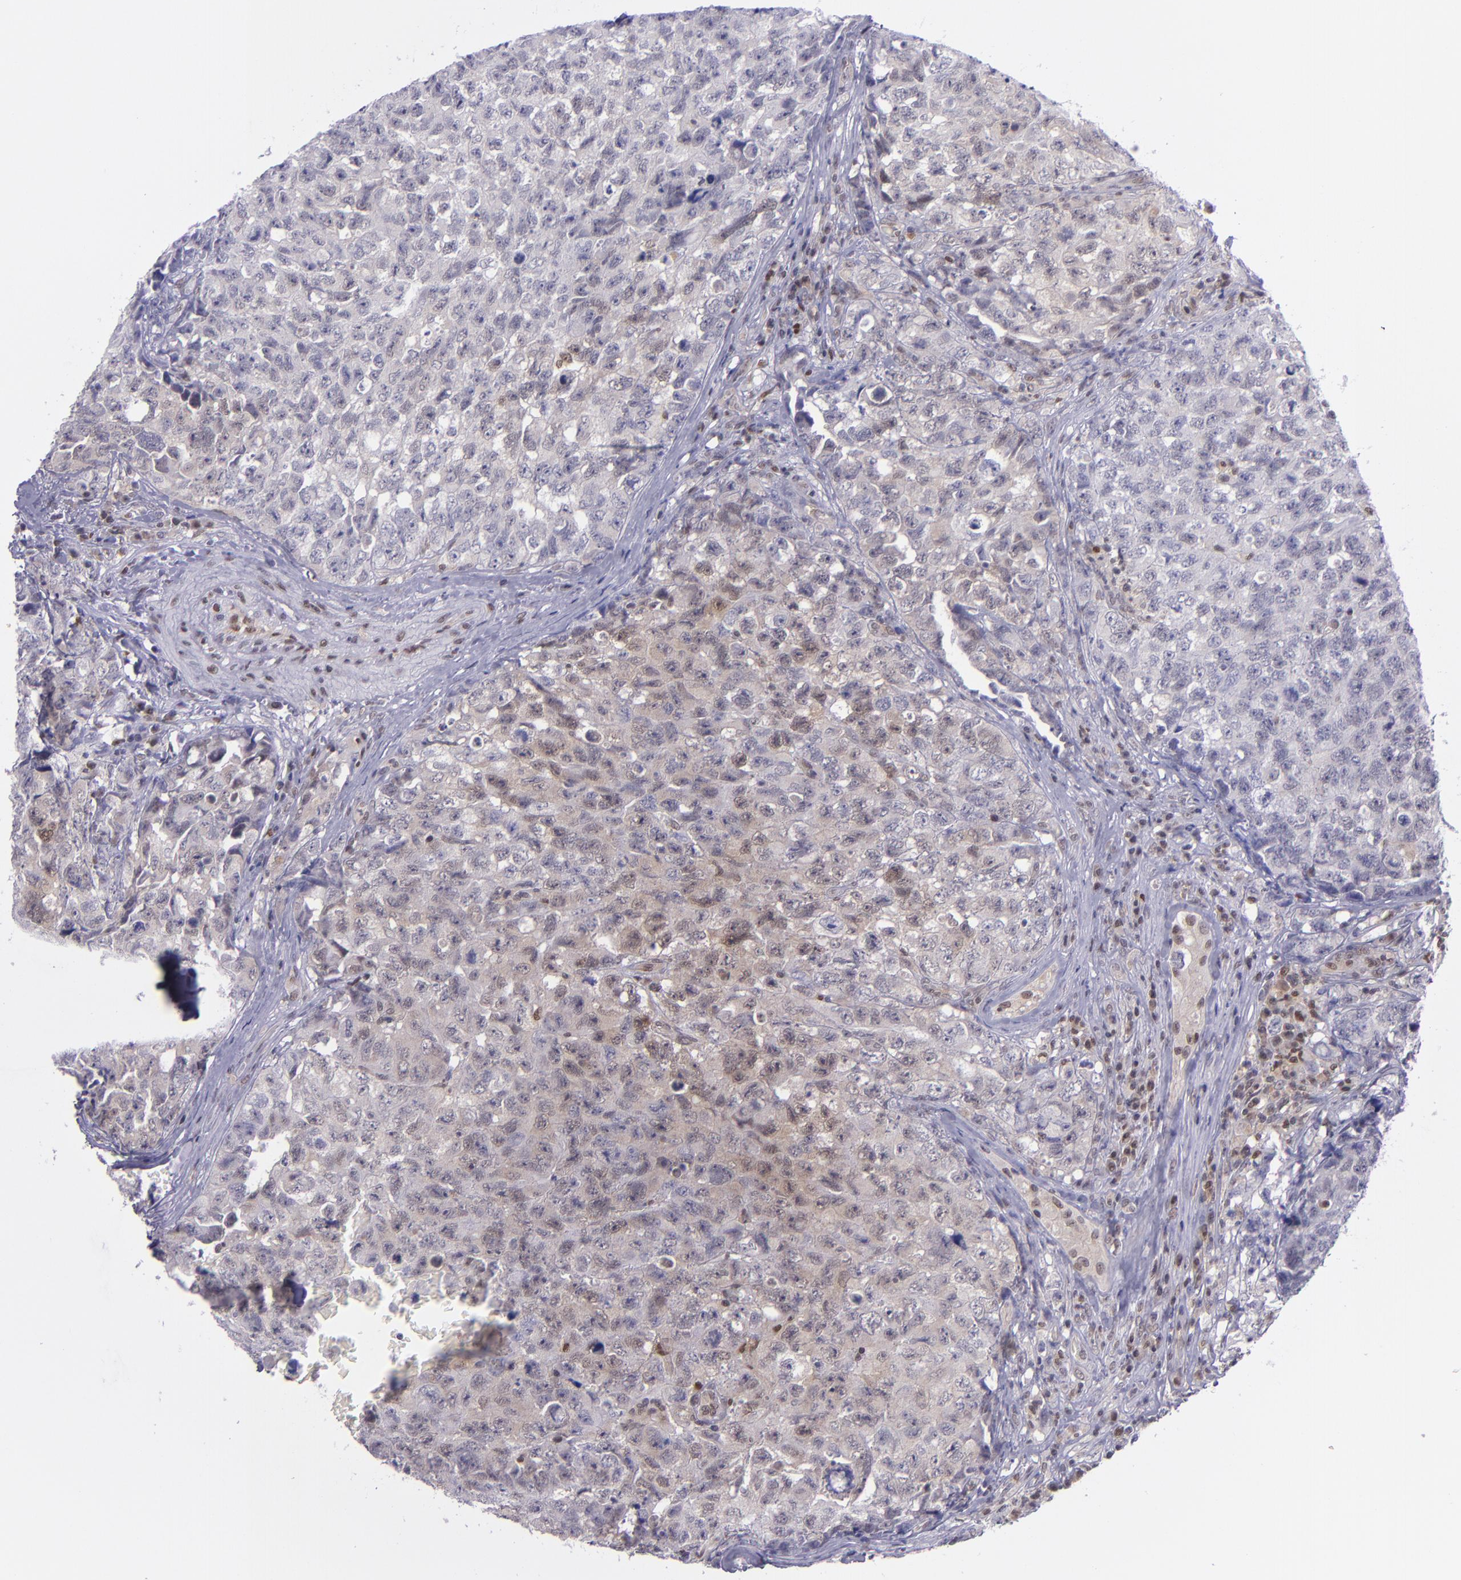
{"staining": {"intensity": "weak", "quantity": "25%-75%", "location": "cytoplasmic/membranous"}, "tissue": "testis cancer", "cell_type": "Tumor cells", "image_type": "cancer", "snomed": [{"axis": "morphology", "description": "Carcinoma, Embryonal, NOS"}, {"axis": "topography", "description": "Testis"}], "caption": "The photomicrograph demonstrates staining of embryonal carcinoma (testis), revealing weak cytoplasmic/membranous protein expression (brown color) within tumor cells.", "gene": "BAG1", "patient": {"sex": "male", "age": 31}}